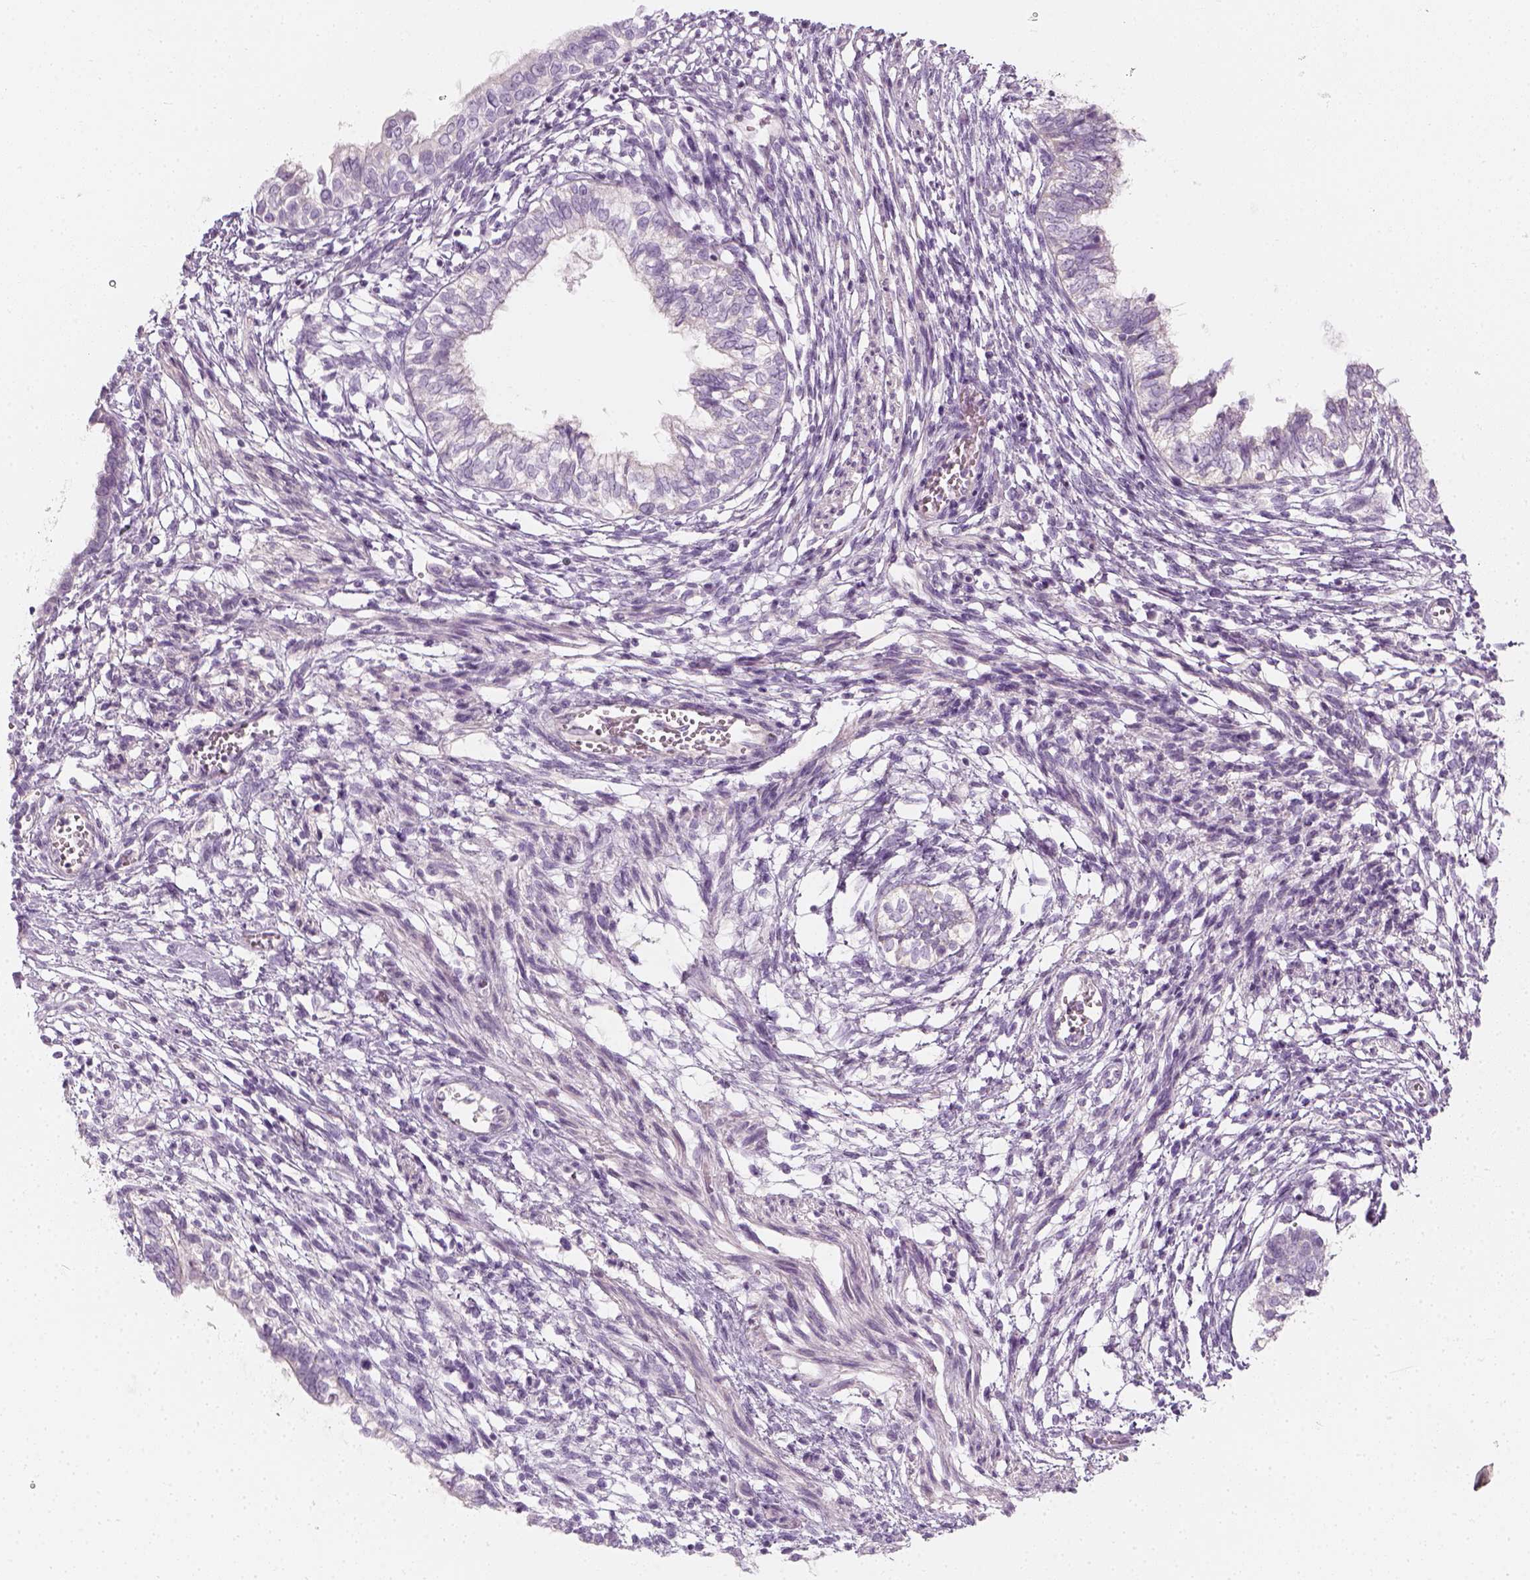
{"staining": {"intensity": "negative", "quantity": "none", "location": "none"}, "tissue": "testis cancer", "cell_type": "Tumor cells", "image_type": "cancer", "snomed": [{"axis": "morphology", "description": "Carcinoma, Embryonal, NOS"}, {"axis": "topography", "description": "Testis"}], "caption": "High power microscopy micrograph of an IHC image of embryonal carcinoma (testis), revealing no significant expression in tumor cells. (Immunohistochemistry (ihc), brightfield microscopy, high magnification).", "gene": "PRAME", "patient": {"sex": "male", "age": 37}}